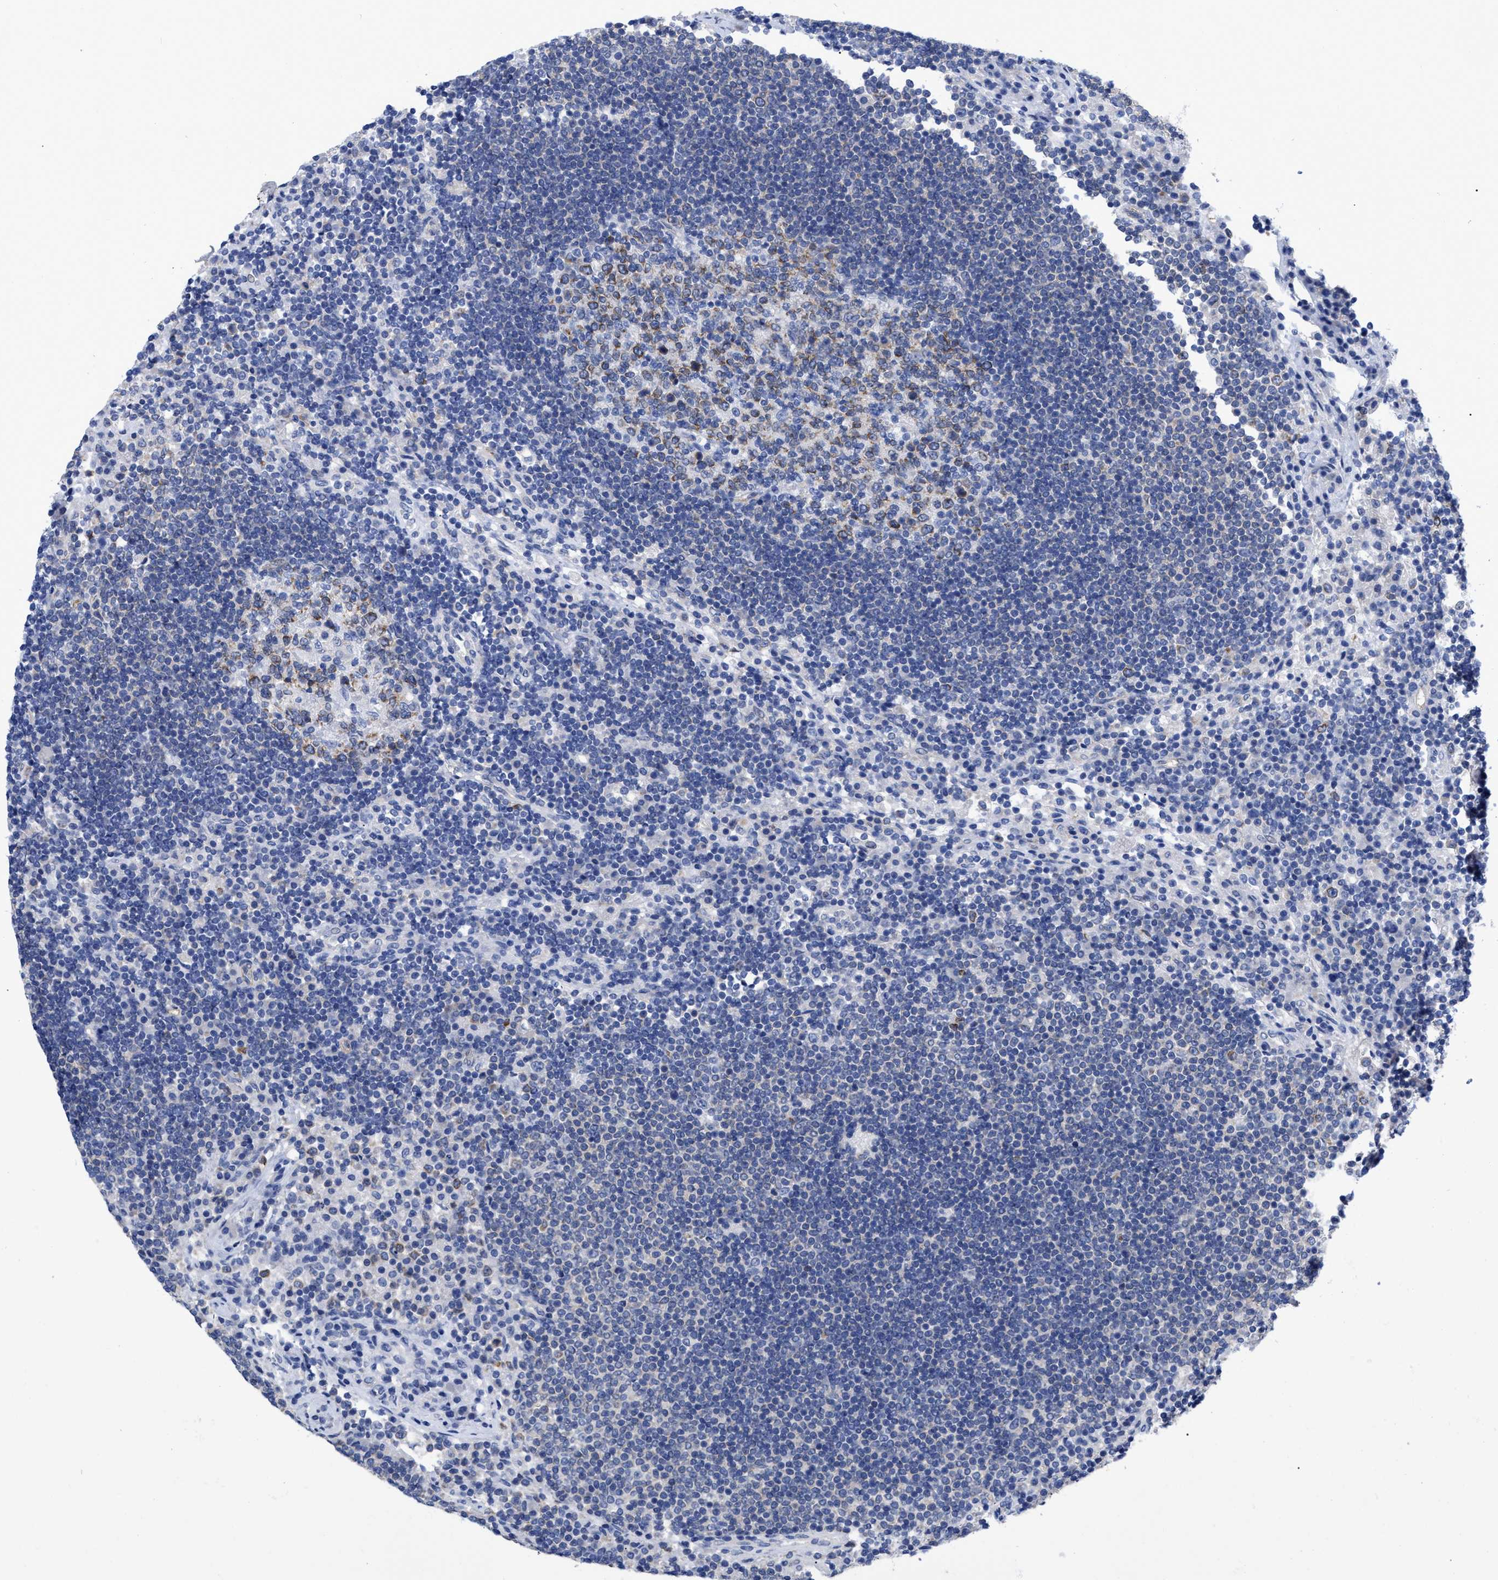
{"staining": {"intensity": "moderate", "quantity": ">75%", "location": "cytoplasmic/membranous"}, "tissue": "lymph node", "cell_type": "Germinal center cells", "image_type": "normal", "snomed": [{"axis": "morphology", "description": "Normal tissue, NOS"}, {"axis": "topography", "description": "Lymph node"}], "caption": "Protein staining of benign lymph node shows moderate cytoplasmic/membranous expression in approximately >75% of germinal center cells.", "gene": "IRAG2", "patient": {"sex": "female", "age": 53}}